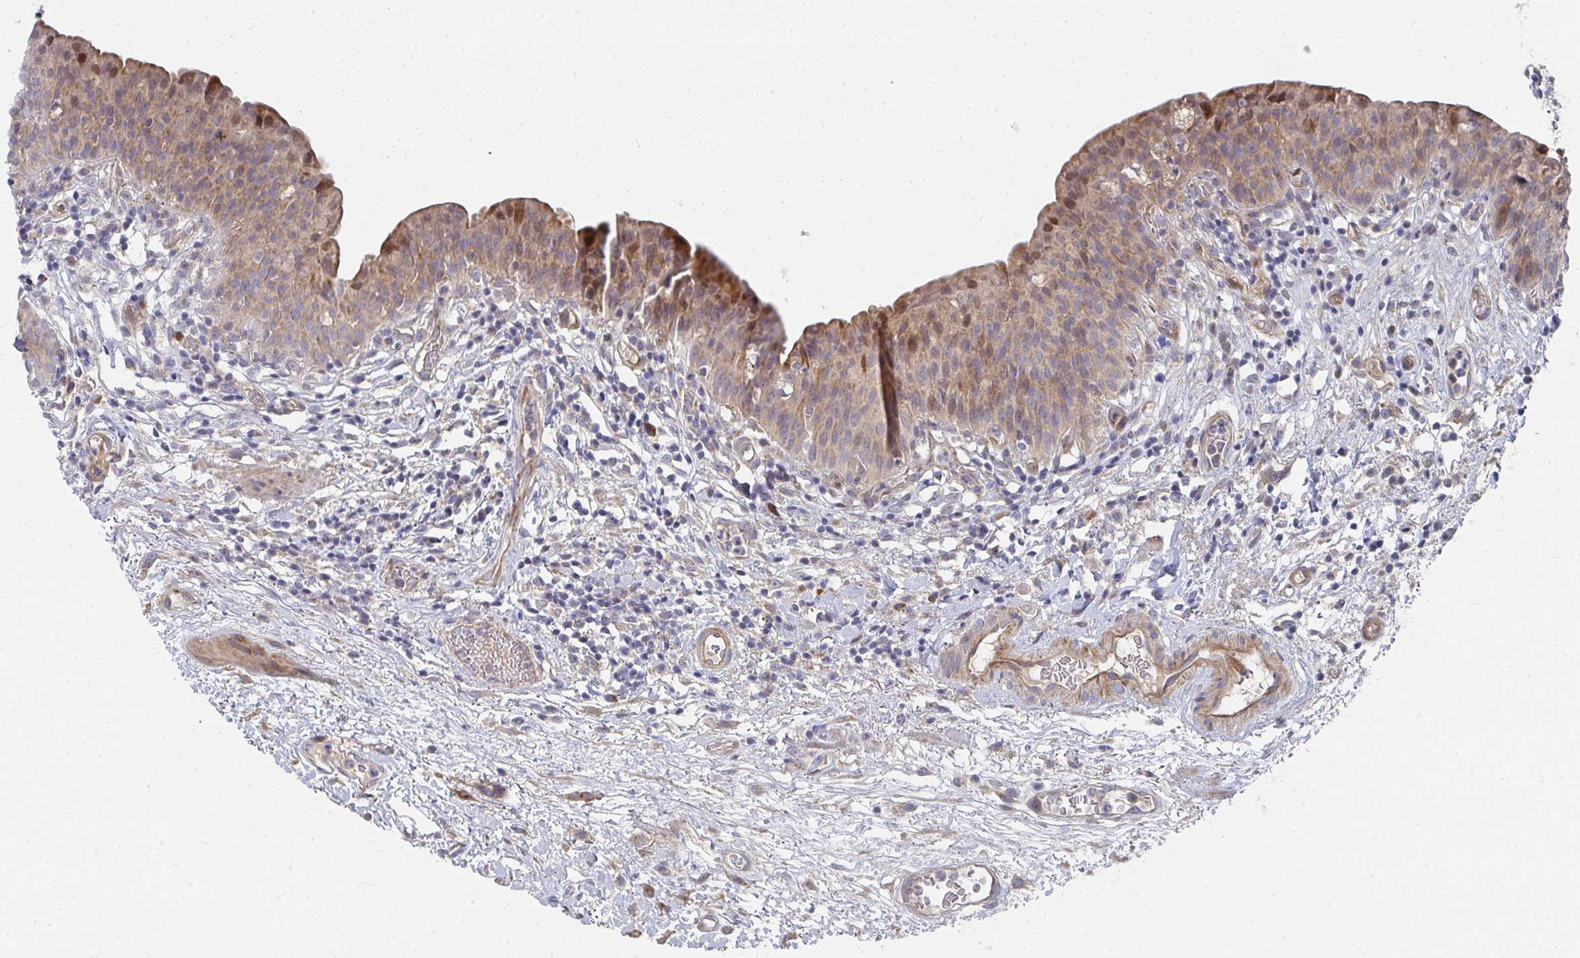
{"staining": {"intensity": "strong", "quantity": "25%-75%", "location": "cytoplasmic/membranous"}, "tissue": "urinary bladder", "cell_type": "Urothelial cells", "image_type": "normal", "snomed": [{"axis": "morphology", "description": "Normal tissue, NOS"}, {"axis": "morphology", "description": "Inflammation, NOS"}, {"axis": "topography", "description": "Urinary bladder"}], "caption": "Protein analysis of benign urinary bladder exhibits strong cytoplasmic/membranous positivity in about 25%-75% of urothelial cells.", "gene": "RHEBL1", "patient": {"sex": "male", "age": 57}}